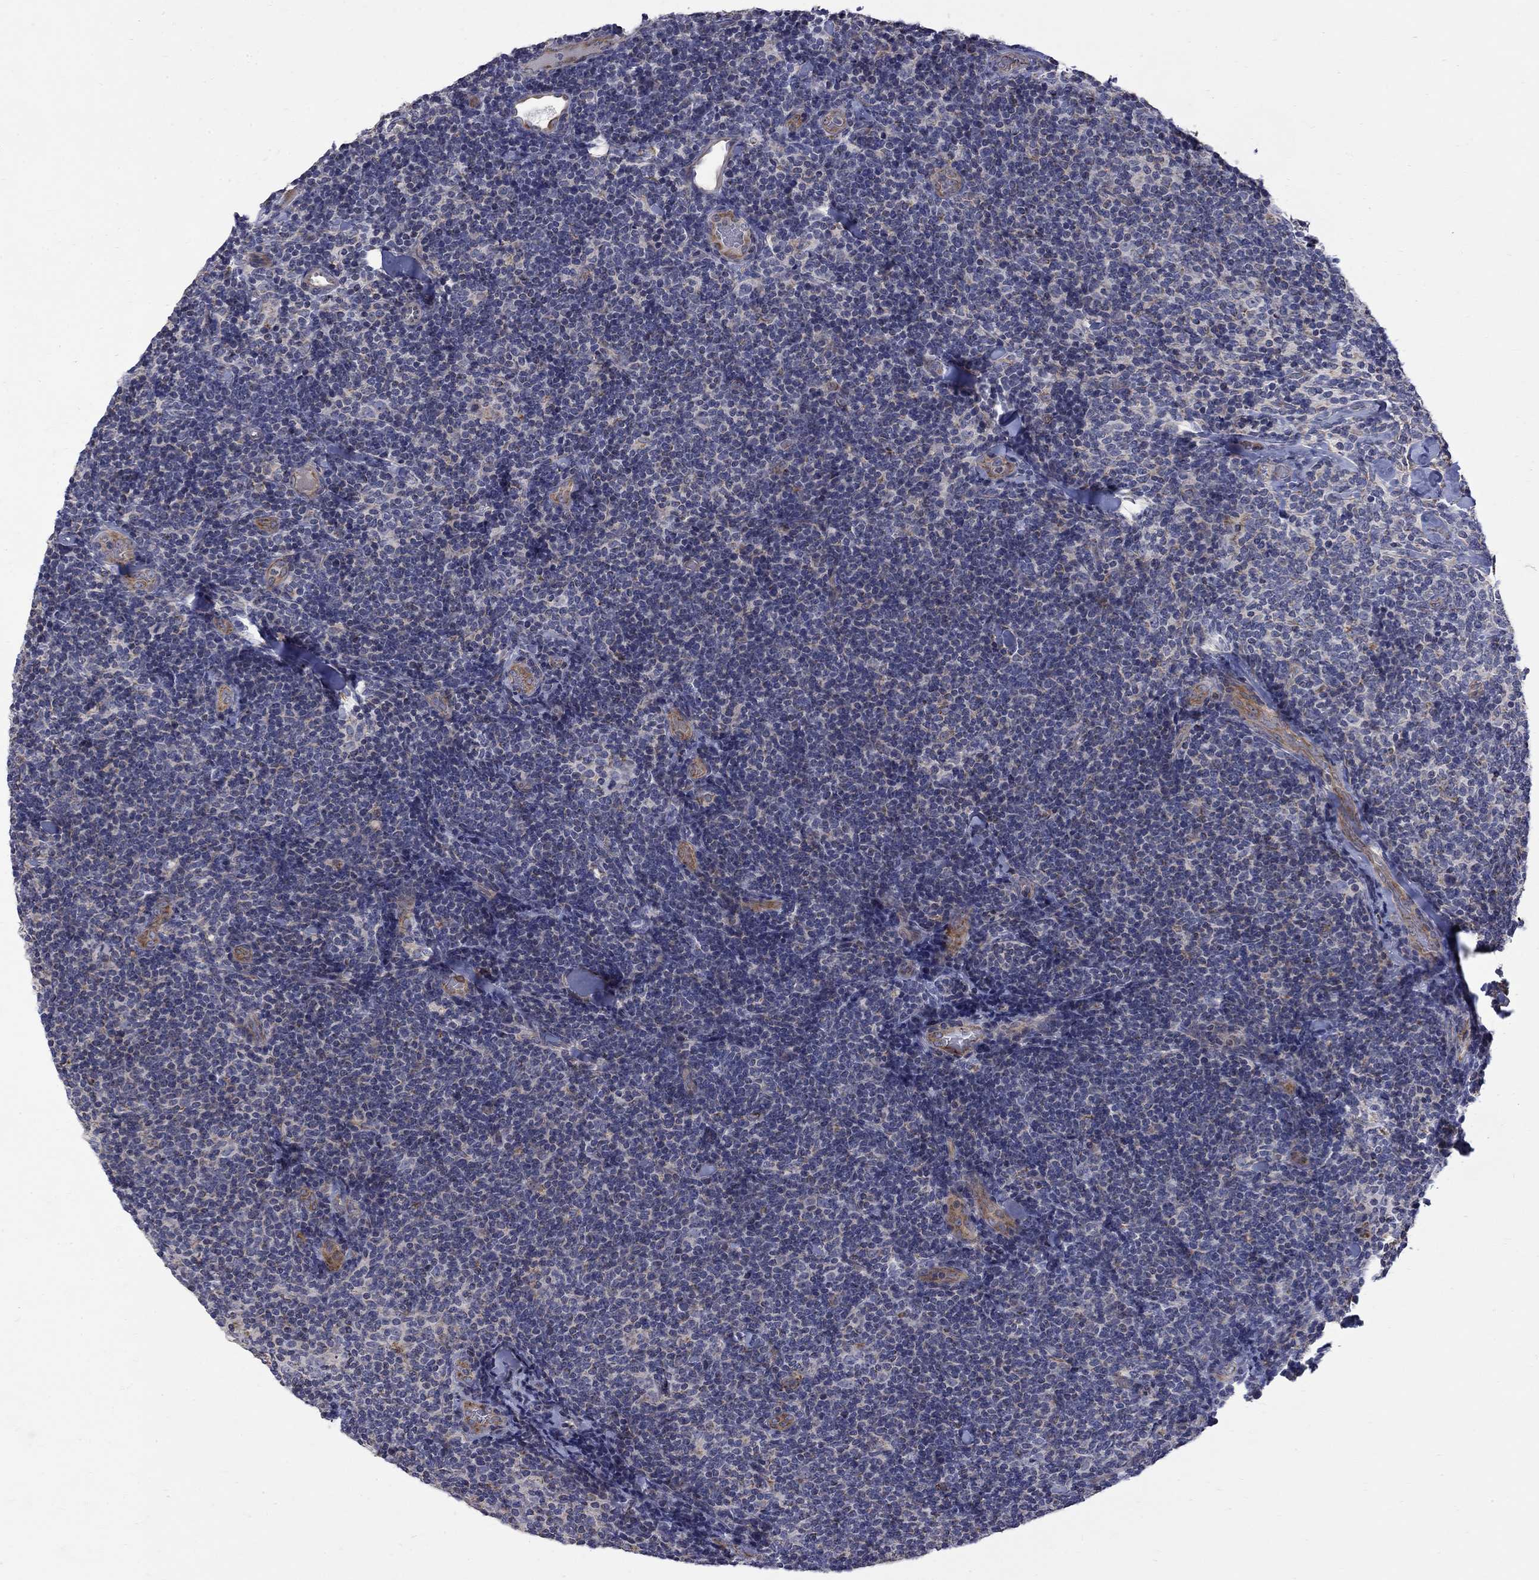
{"staining": {"intensity": "negative", "quantity": "none", "location": "none"}, "tissue": "lymphoma", "cell_type": "Tumor cells", "image_type": "cancer", "snomed": [{"axis": "morphology", "description": "Malignant lymphoma, non-Hodgkin's type, Low grade"}, {"axis": "topography", "description": "Lymph node"}], "caption": "IHC photomicrograph of human malignant lymphoma, non-Hodgkin's type (low-grade) stained for a protein (brown), which reveals no positivity in tumor cells.", "gene": "SH2B1", "patient": {"sex": "female", "age": 56}}